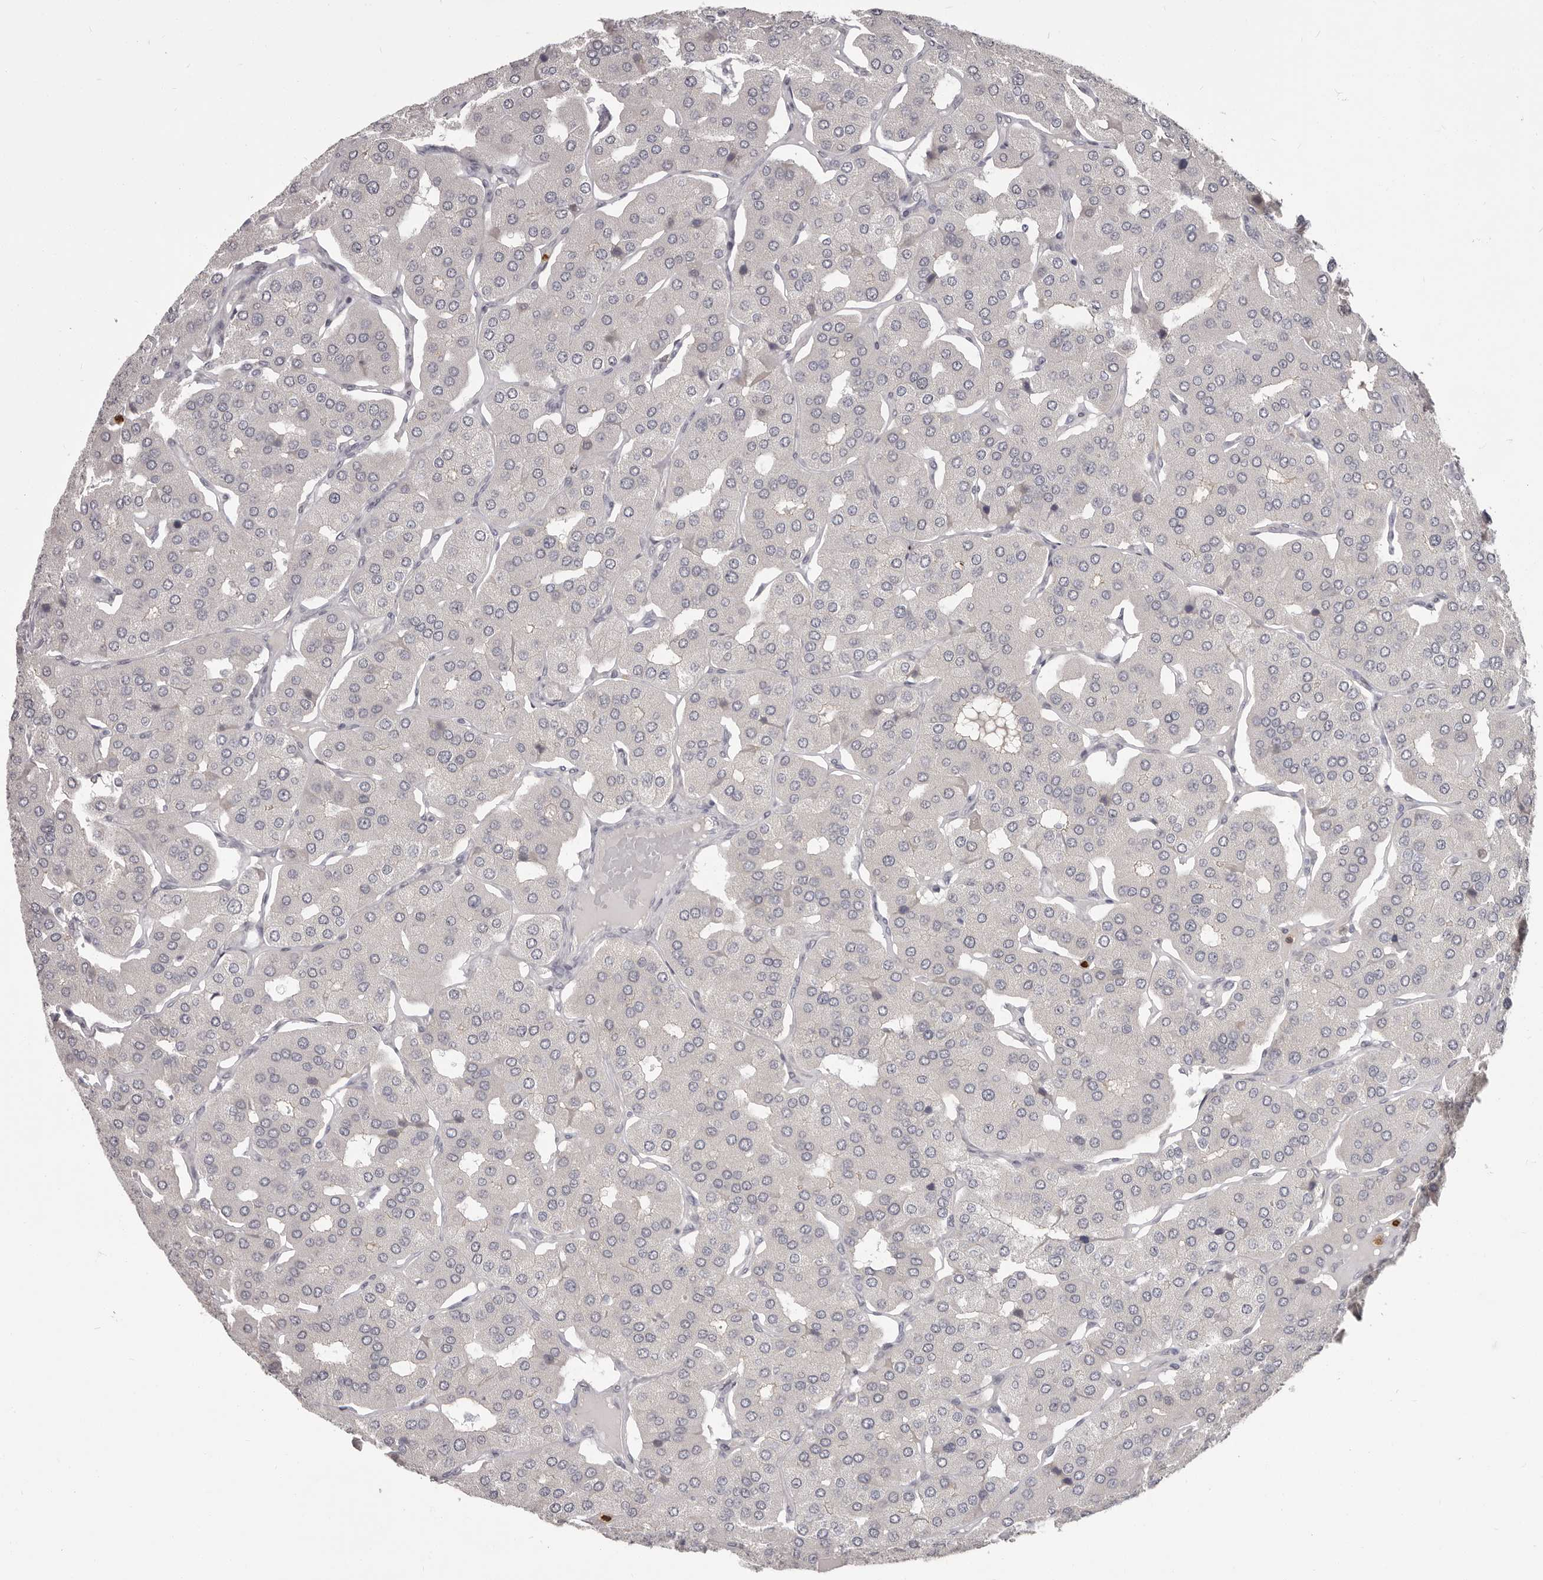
{"staining": {"intensity": "negative", "quantity": "none", "location": "none"}, "tissue": "parathyroid gland", "cell_type": "Glandular cells", "image_type": "normal", "snomed": [{"axis": "morphology", "description": "Normal tissue, NOS"}, {"axis": "morphology", "description": "Adenoma, NOS"}, {"axis": "topography", "description": "Parathyroid gland"}], "caption": "A high-resolution histopathology image shows IHC staining of benign parathyroid gland, which exhibits no significant positivity in glandular cells. Brightfield microscopy of immunohistochemistry stained with DAB (3,3'-diaminobenzidine) (brown) and hematoxylin (blue), captured at high magnification.", "gene": "GPR157", "patient": {"sex": "female", "age": 86}}